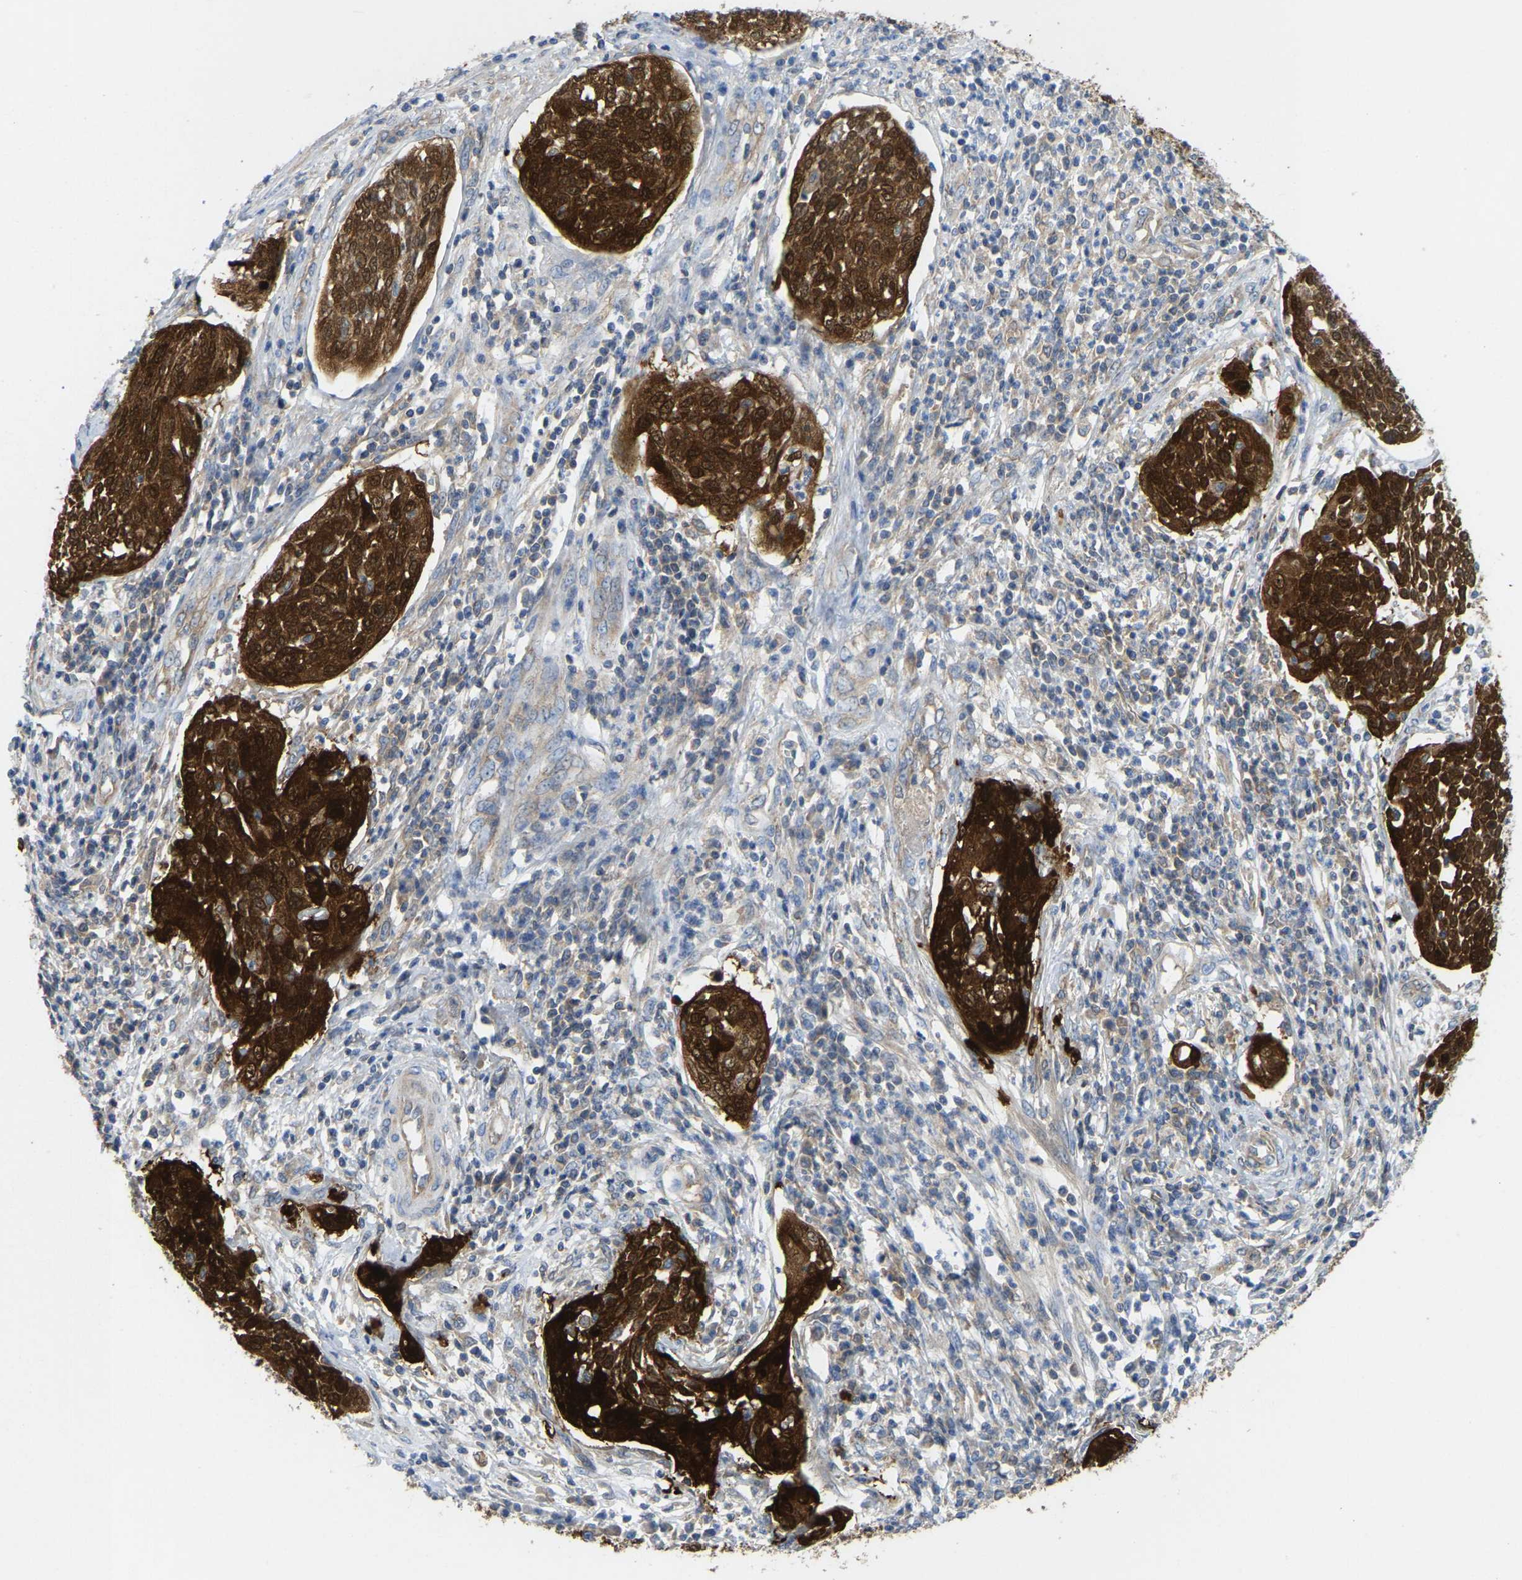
{"staining": {"intensity": "strong", "quantity": ">75%", "location": "cytoplasmic/membranous"}, "tissue": "cervical cancer", "cell_type": "Tumor cells", "image_type": "cancer", "snomed": [{"axis": "morphology", "description": "Squamous cell carcinoma, NOS"}, {"axis": "topography", "description": "Cervix"}], "caption": "A brown stain shows strong cytoplasmic/membranous staining of a protein in cervical squamous cell carcinoma tumor cells. The staining is performed using DAB (3,3'-diaminobenzidine) brown chromogen to label protein expression. The nuclei are counter-stained blue using hematoxylin.", "gene": "SERPINB5", "patient": {"sex": "female", "age": 34}}